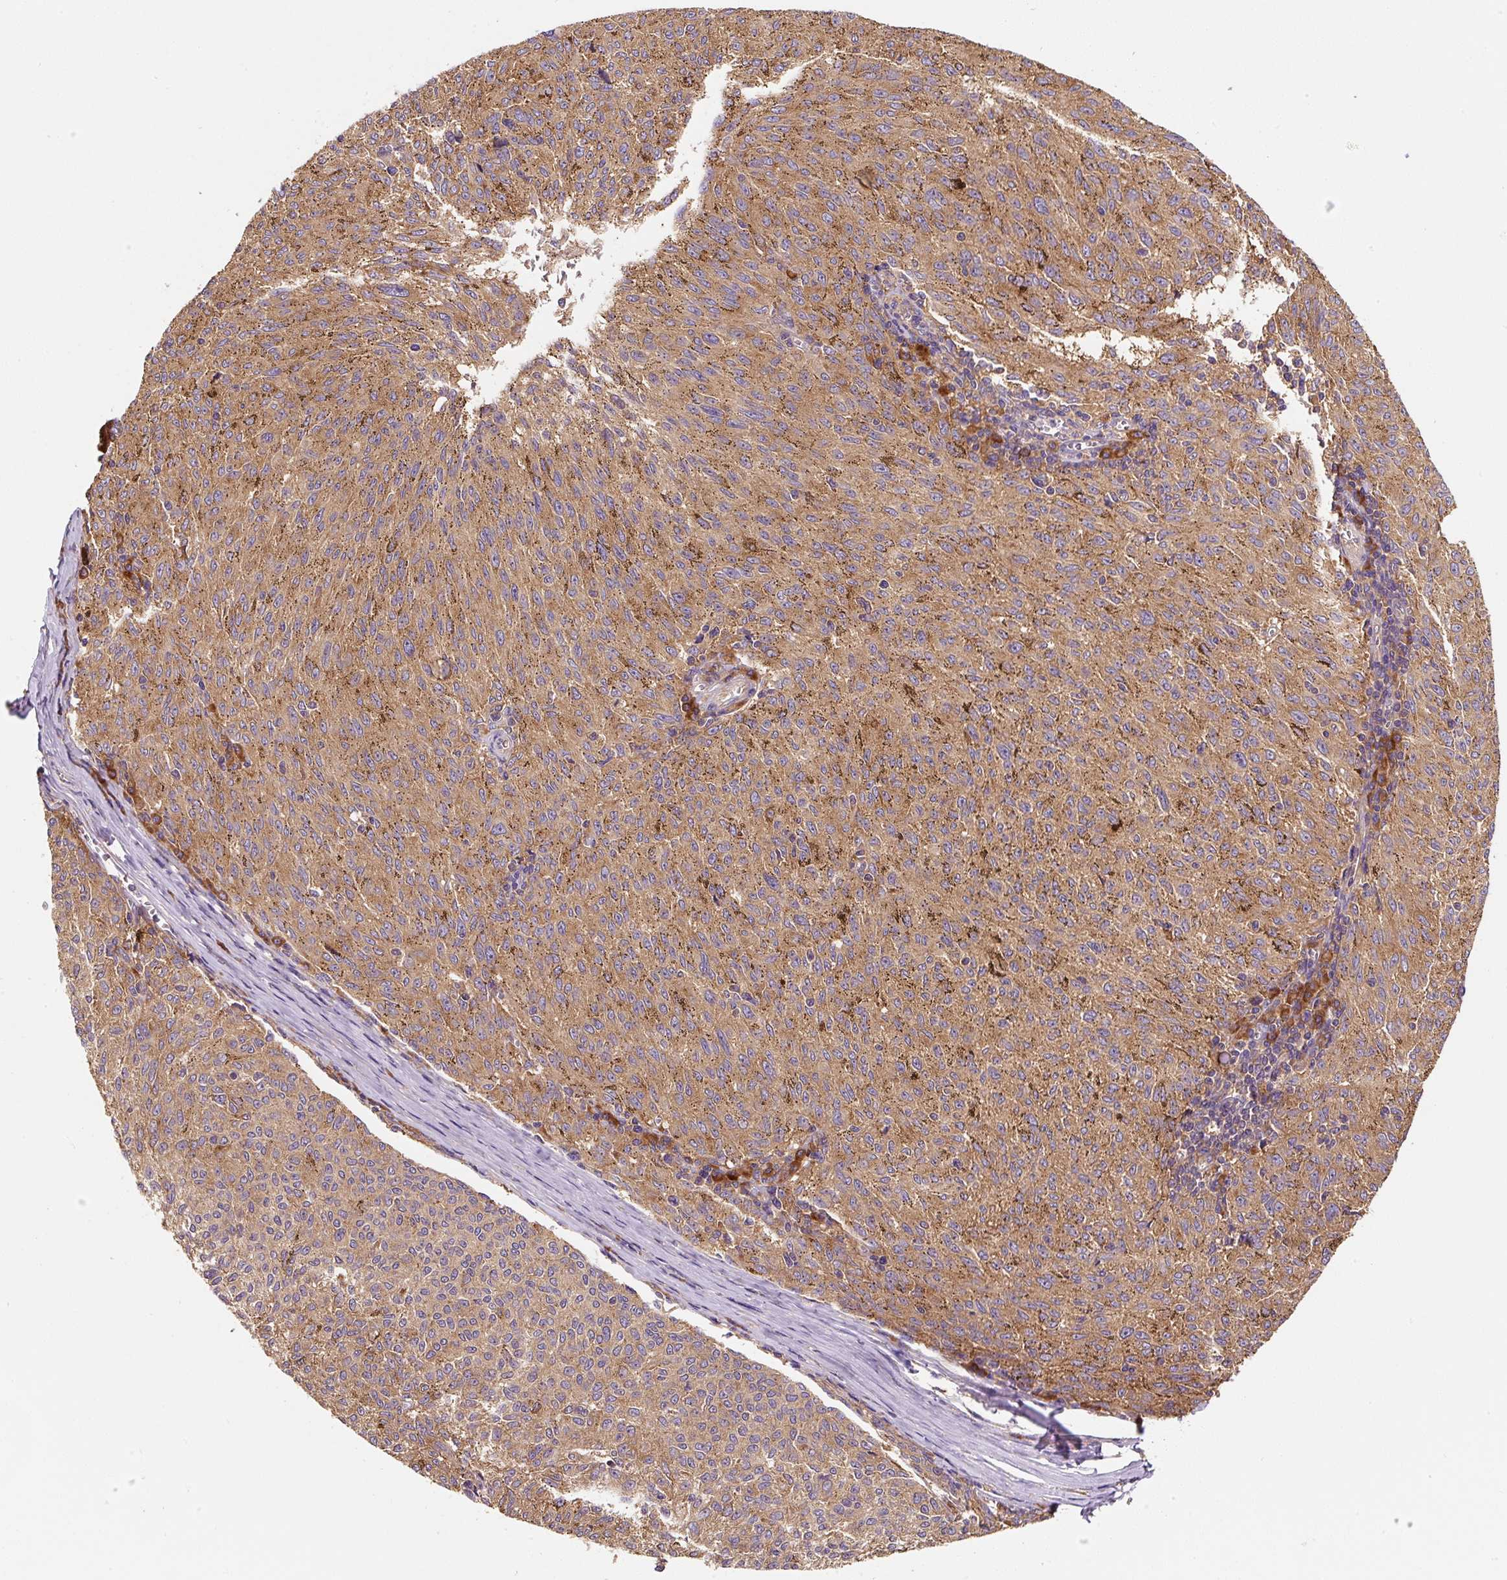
{"staining": {"intensity": "moderate", "quantity": ">75%", "location": "cytoplasmic/membranous"}, "tissue": "melanoma", "cell_type": "Tumor cells", "image_type": "cancer", "snomed": [{"axis": "morphology", "description": "Malignant melanoma, NOS"}, {"axis": "topography", "description": "Skin"}], "caption": "Human malignant melanoma stained for a protein (brown) reveals moderate cytoplasmic/membranous positive positivity in approximately >75% of tumor cells.", "gene": "EIF2S2", "patient": {"sex": "female", "age": 72}}